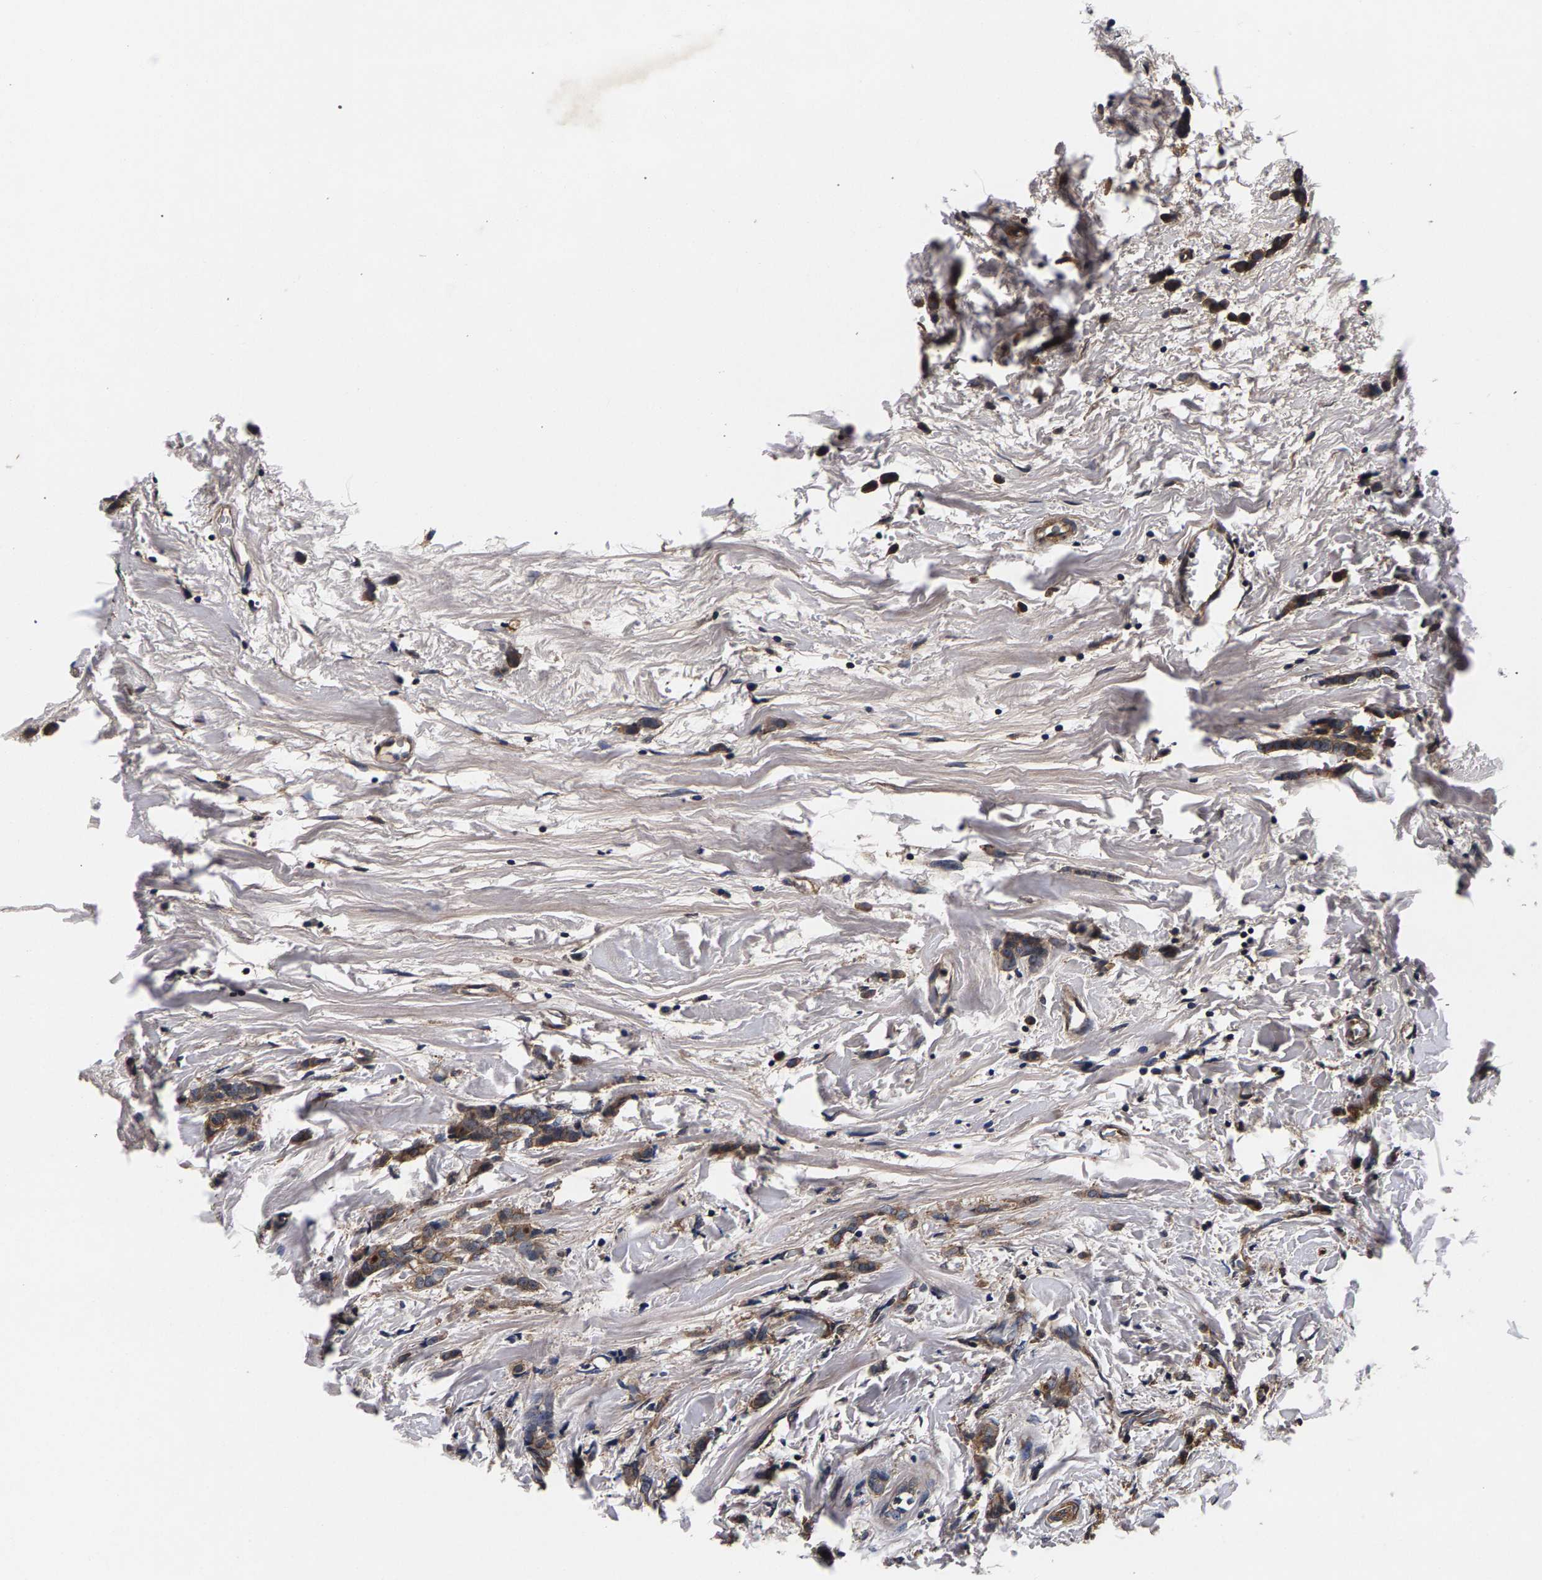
{"staining": {"intensity": "moderate", "quantity": ">75%", "location": "cytoplasmic/membranous"}, "tissue": "breast cancer", "cell_type": "Tumor cells", "image_type": "cancer", "snomed": [{"axis": "morphology", "description": "Lobular carcinoma"}, {"axis": "topography", "description": "Breast"}], "caption": "Immunohistochemical staining of breast cancer displays medium levels of moderate cytoplasmic/membranous protein staining in approximately >75% of tumor cells.", "gene": "MARCHF7", "patient": {"sex": "female", "age": 60}}